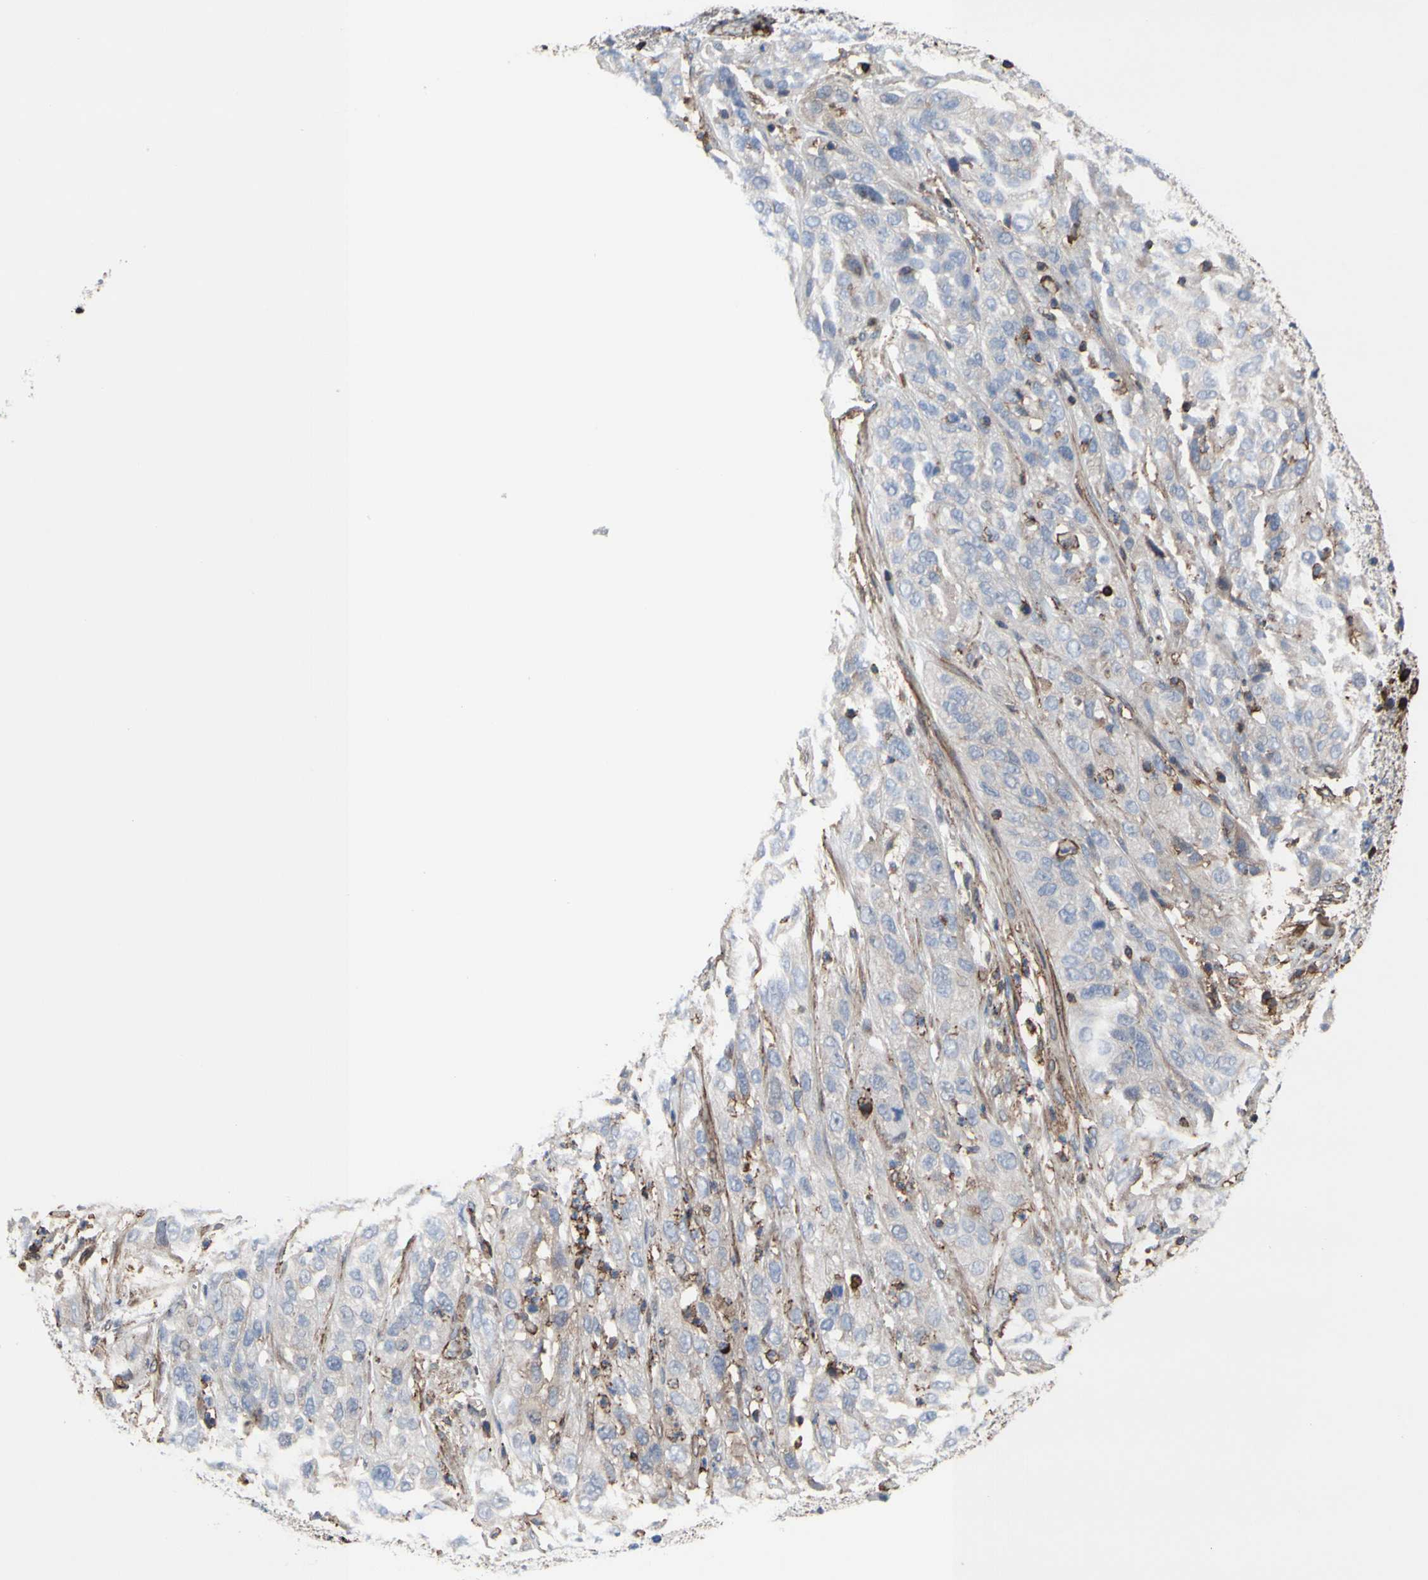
{"staining": {"intensity": "weak", "quantity": ">75%", "location": "cytoplasmic/membranous"}, "tissue": "cervical cancer", "cell_type": "Tumor cells", "image_type": "cancer", "snomed": [{"axis": "morphology", "description": "Squamous cell carcinoma, NOS"}, {"axis": "topography", "description": "Cervix"}], "caption": "Immunohistochemistry photomicrograph of neoplastic tissue: squamous cell carcinoma (cervical) stained using immunohistochemistry displays low levels of weak protein expression localized specifically in the cytoplasmic/membranous of tumor cells, appearing as a cytoplasmic/membranous brown color.", "gene": "ANXA6", "patient": {"sex": "female", "age": 32}}